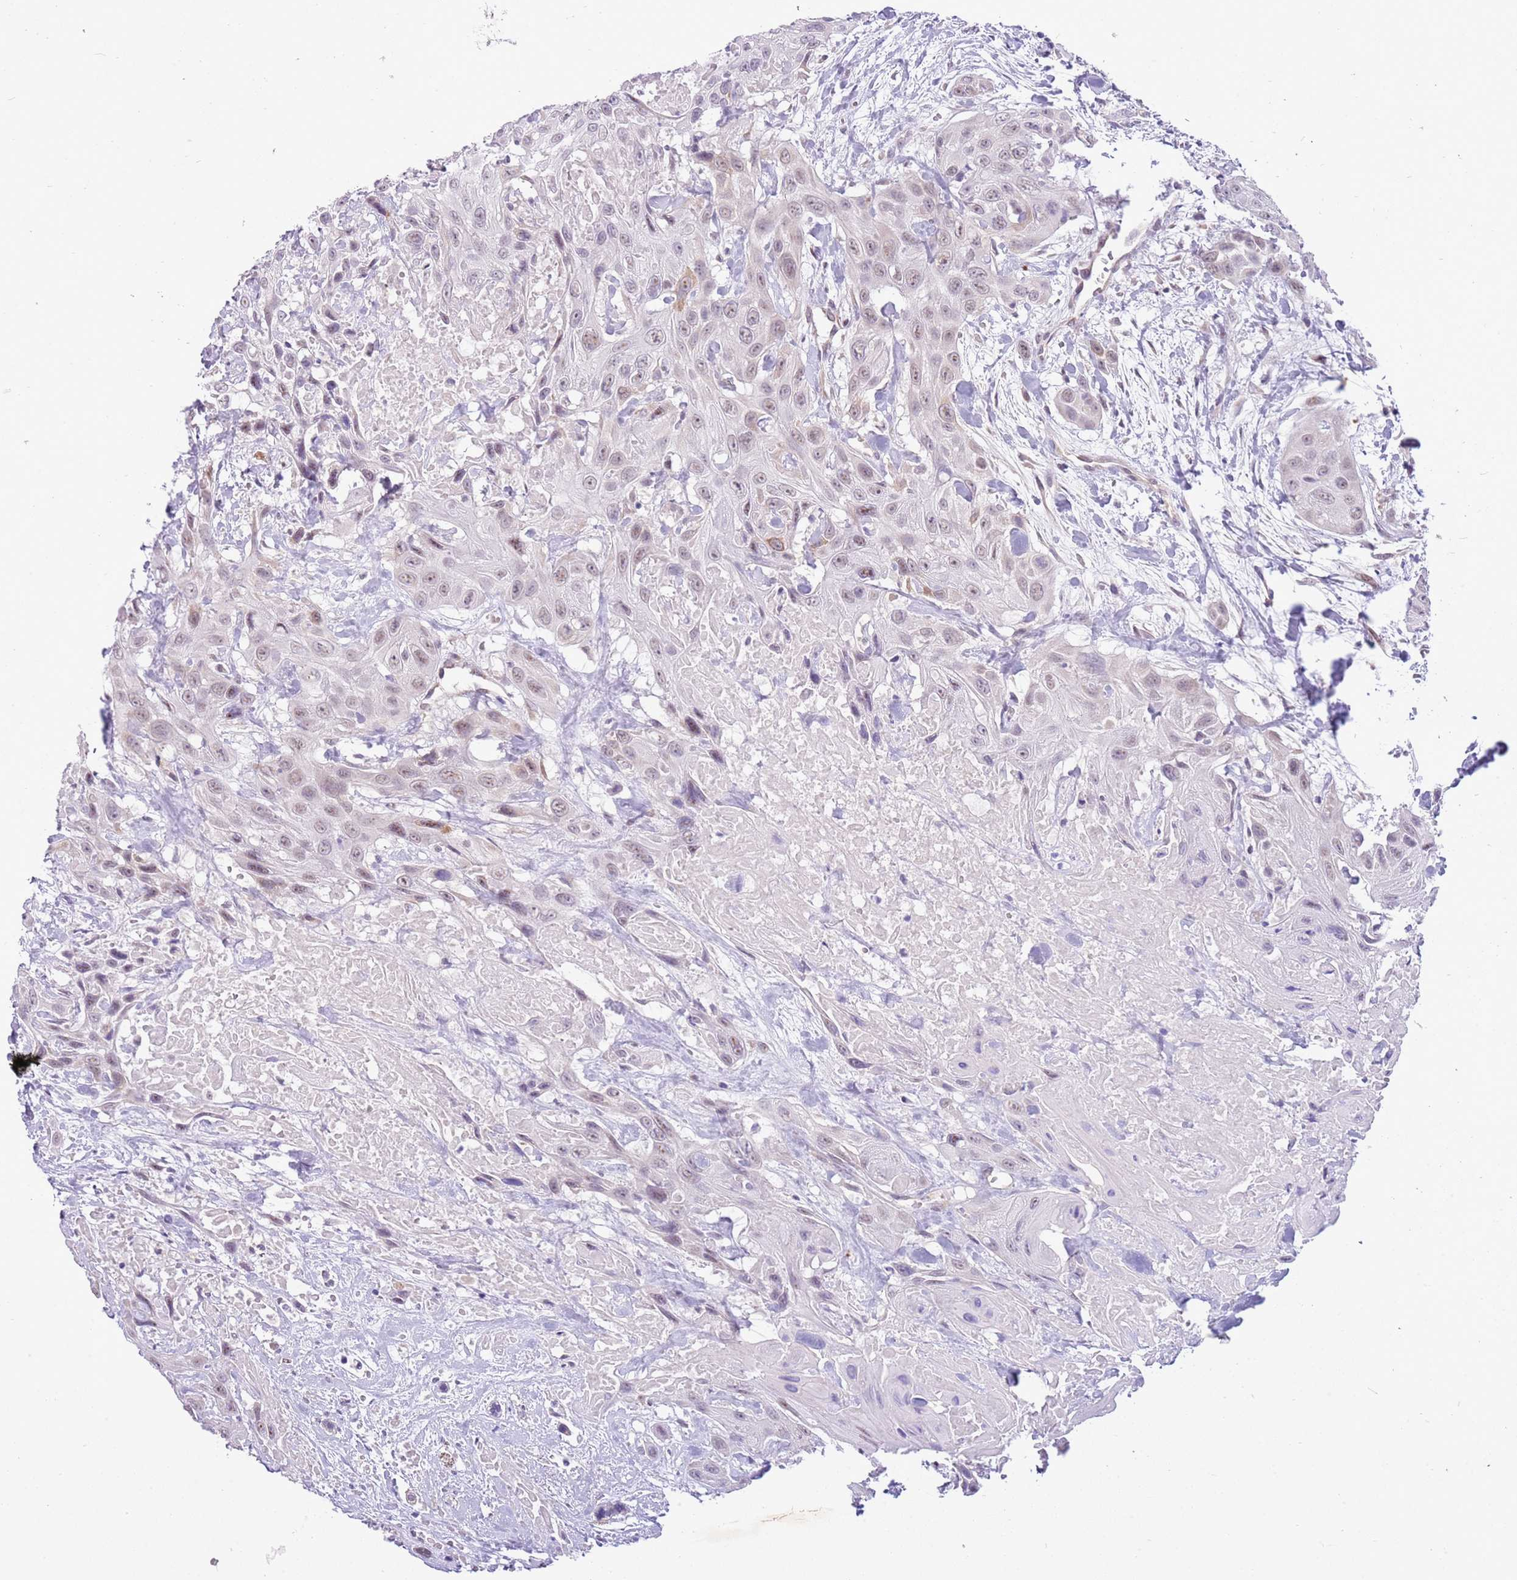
{"staining": {"intensity": "weak", "quantity": ">75%", "location": "nuclear"}, "tissue": "head and neck cancer", "cell_type": "Tumor cells", "image_type": "cancer", "snomed": [{"axis": "morphology", "description": "Squamous cell carcinoma, NOS"}, {"axis": "topography", "description": "Head-Neck"}], "caption": "This photomicrograph reveals head and neck squamous cell carcinoma stained with IHC to label a protein in brown. The nuclear of tumor cells show weak positivity for the protein. Nuclei are counter-stained blue.", "gene": "FAM120C", "patient": {"sex": "male", "age": 81}}